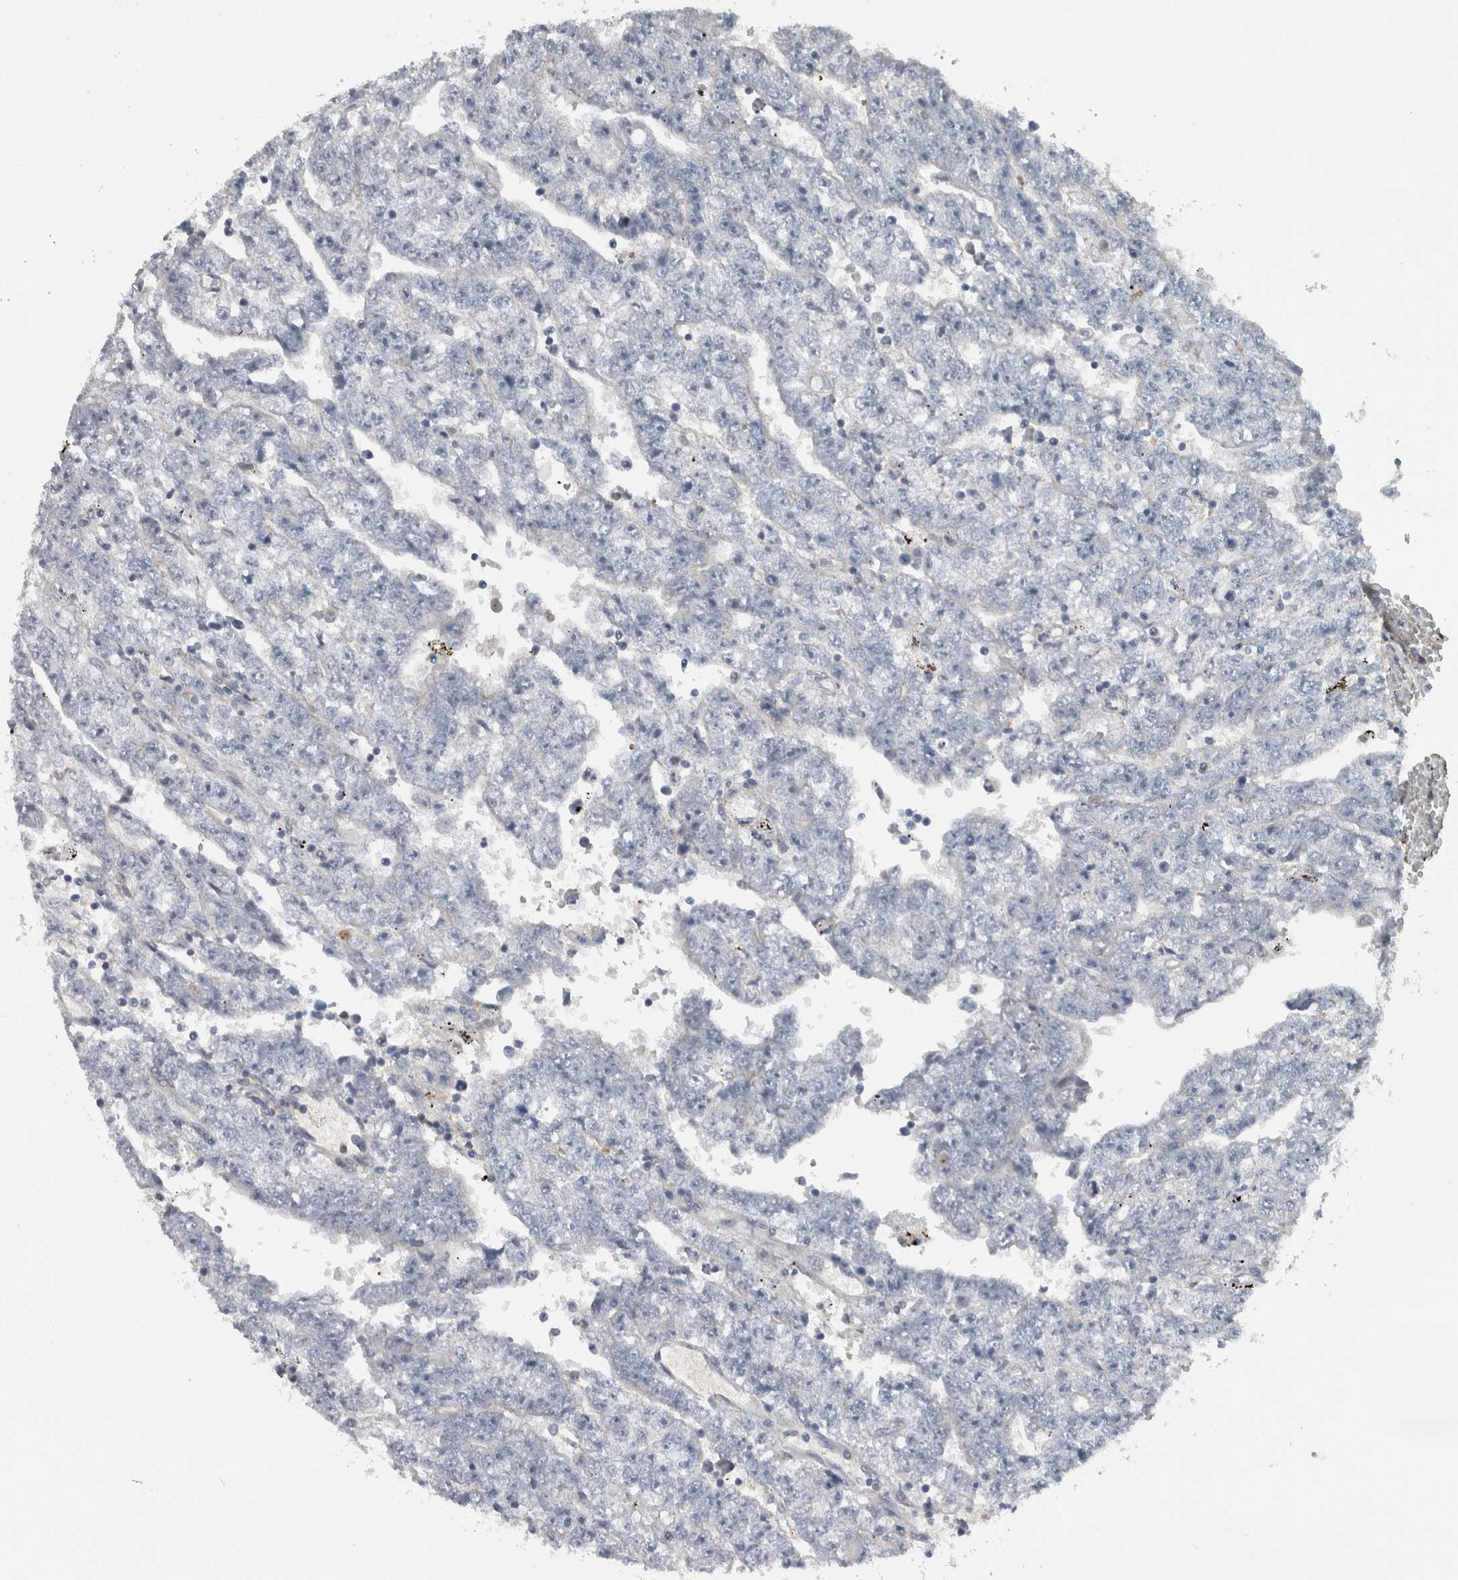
{"staining": {"intensity": "negative", "quantity": "none", "location": "none"}, "tissue": "testis cancer", "cell_type": "Tumor cells", "image_type": "cancer", "snomed": [{"axis": "morphology", "description": "Carcinoma, Embryonal, NOS"}, {"axis": "topography", "description": "Testis"}], "caption": "Tumor cells show no significant protein staining in testis cancer.", "gene": "NAPRT", "patient": {"sex": "male", "age": 25}}